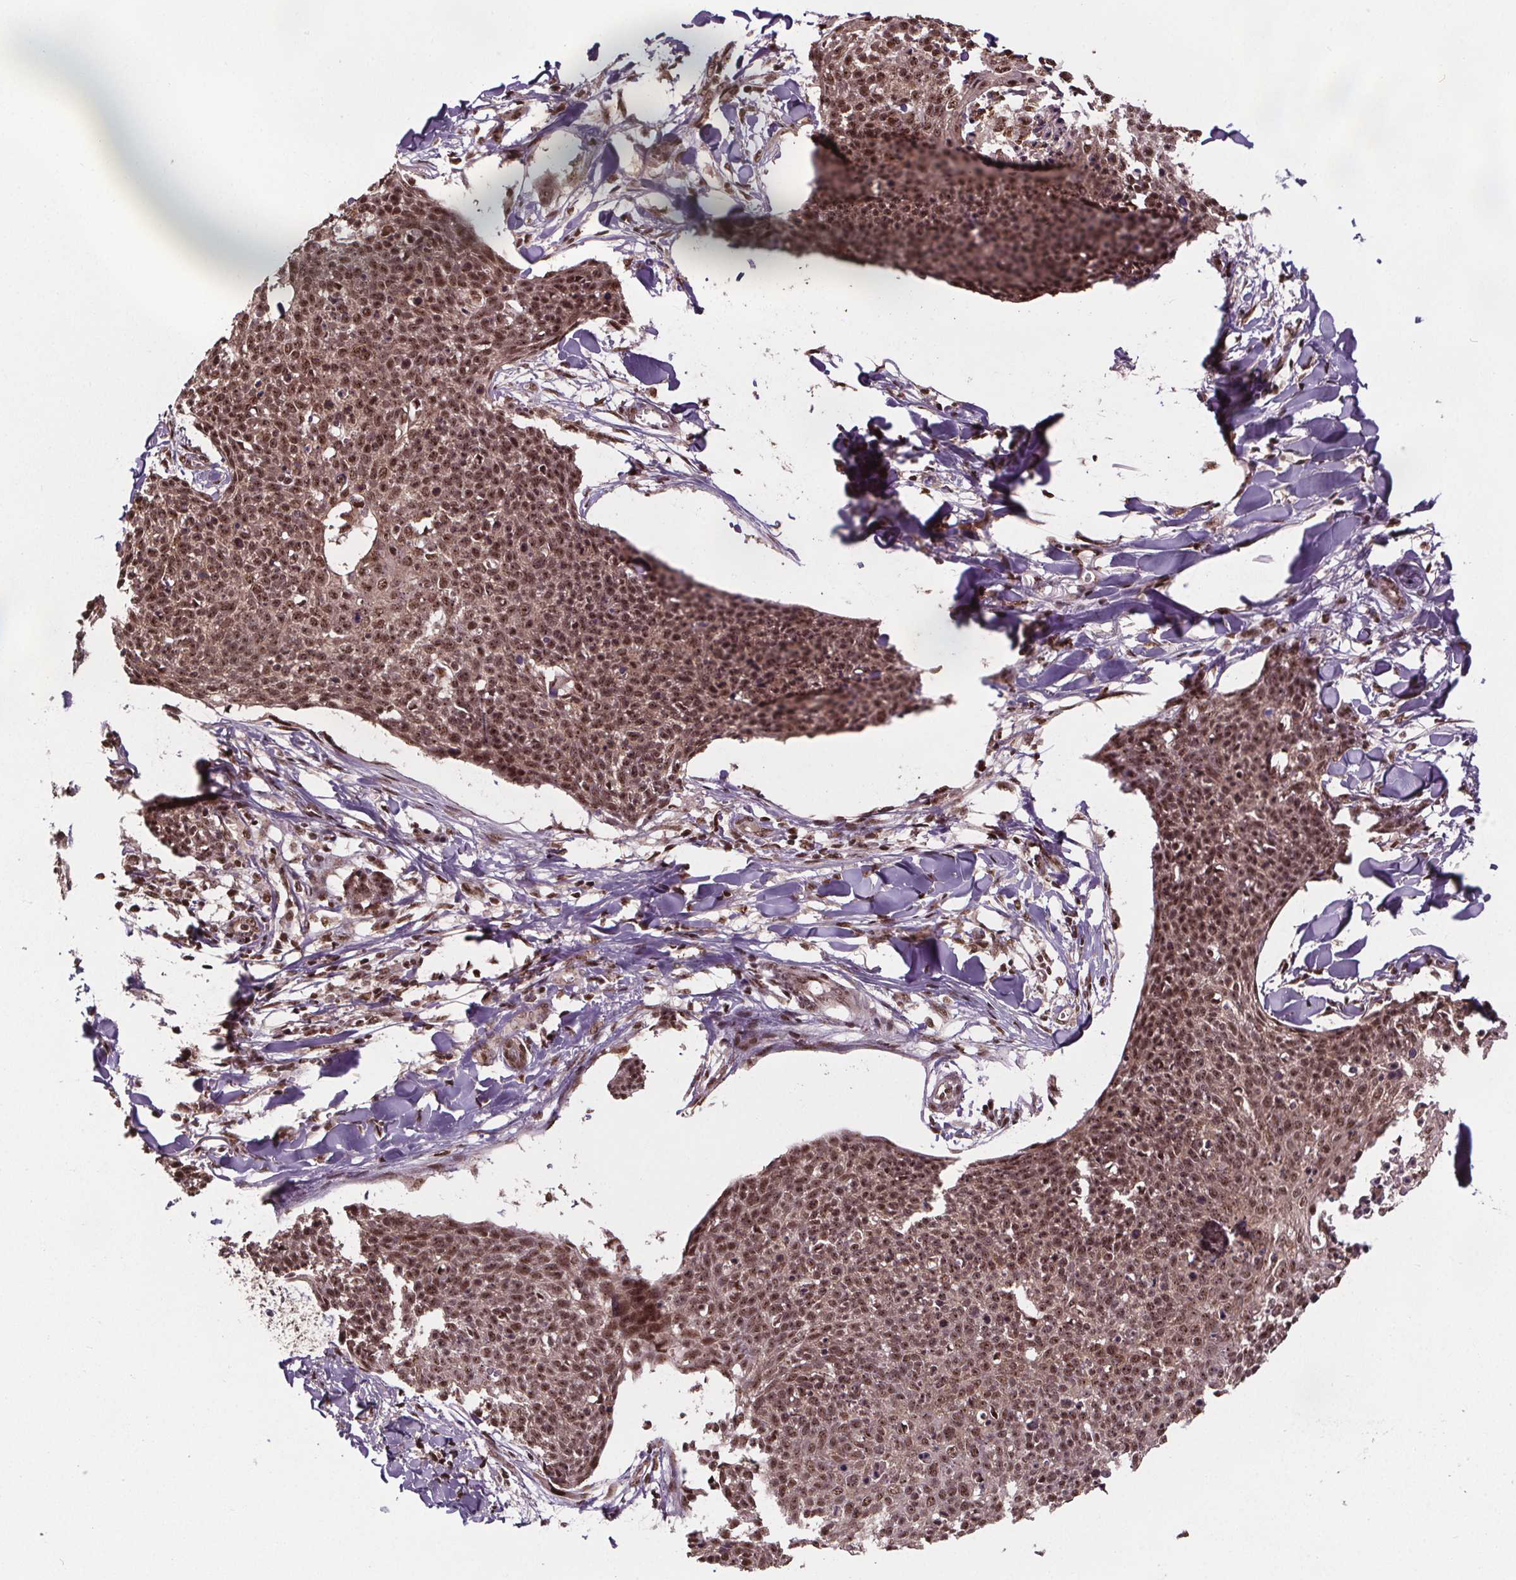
{"staining": {"intensity": "moderate", "quantity": ">75%", "location": "nuclear"}, "tissue": "skin cancer", "cell_type": "Tumor cells", "image_type": "cancer", "snomed": [{"axis": "morphology", "description": "Squamous cell carcinoma, NOS"}, {"axis": "topography", "description": "Skin"}, {"axis": "topography", "description": "Vulva"}], "caption": "This histopathology image shows IHC staining of squamous cell carcinoma (skin), with medium moderate nuclear staining in about >75% of tumor cells.", "gene": "JARID2", "patient": {"sex": "female", "age": 75}}